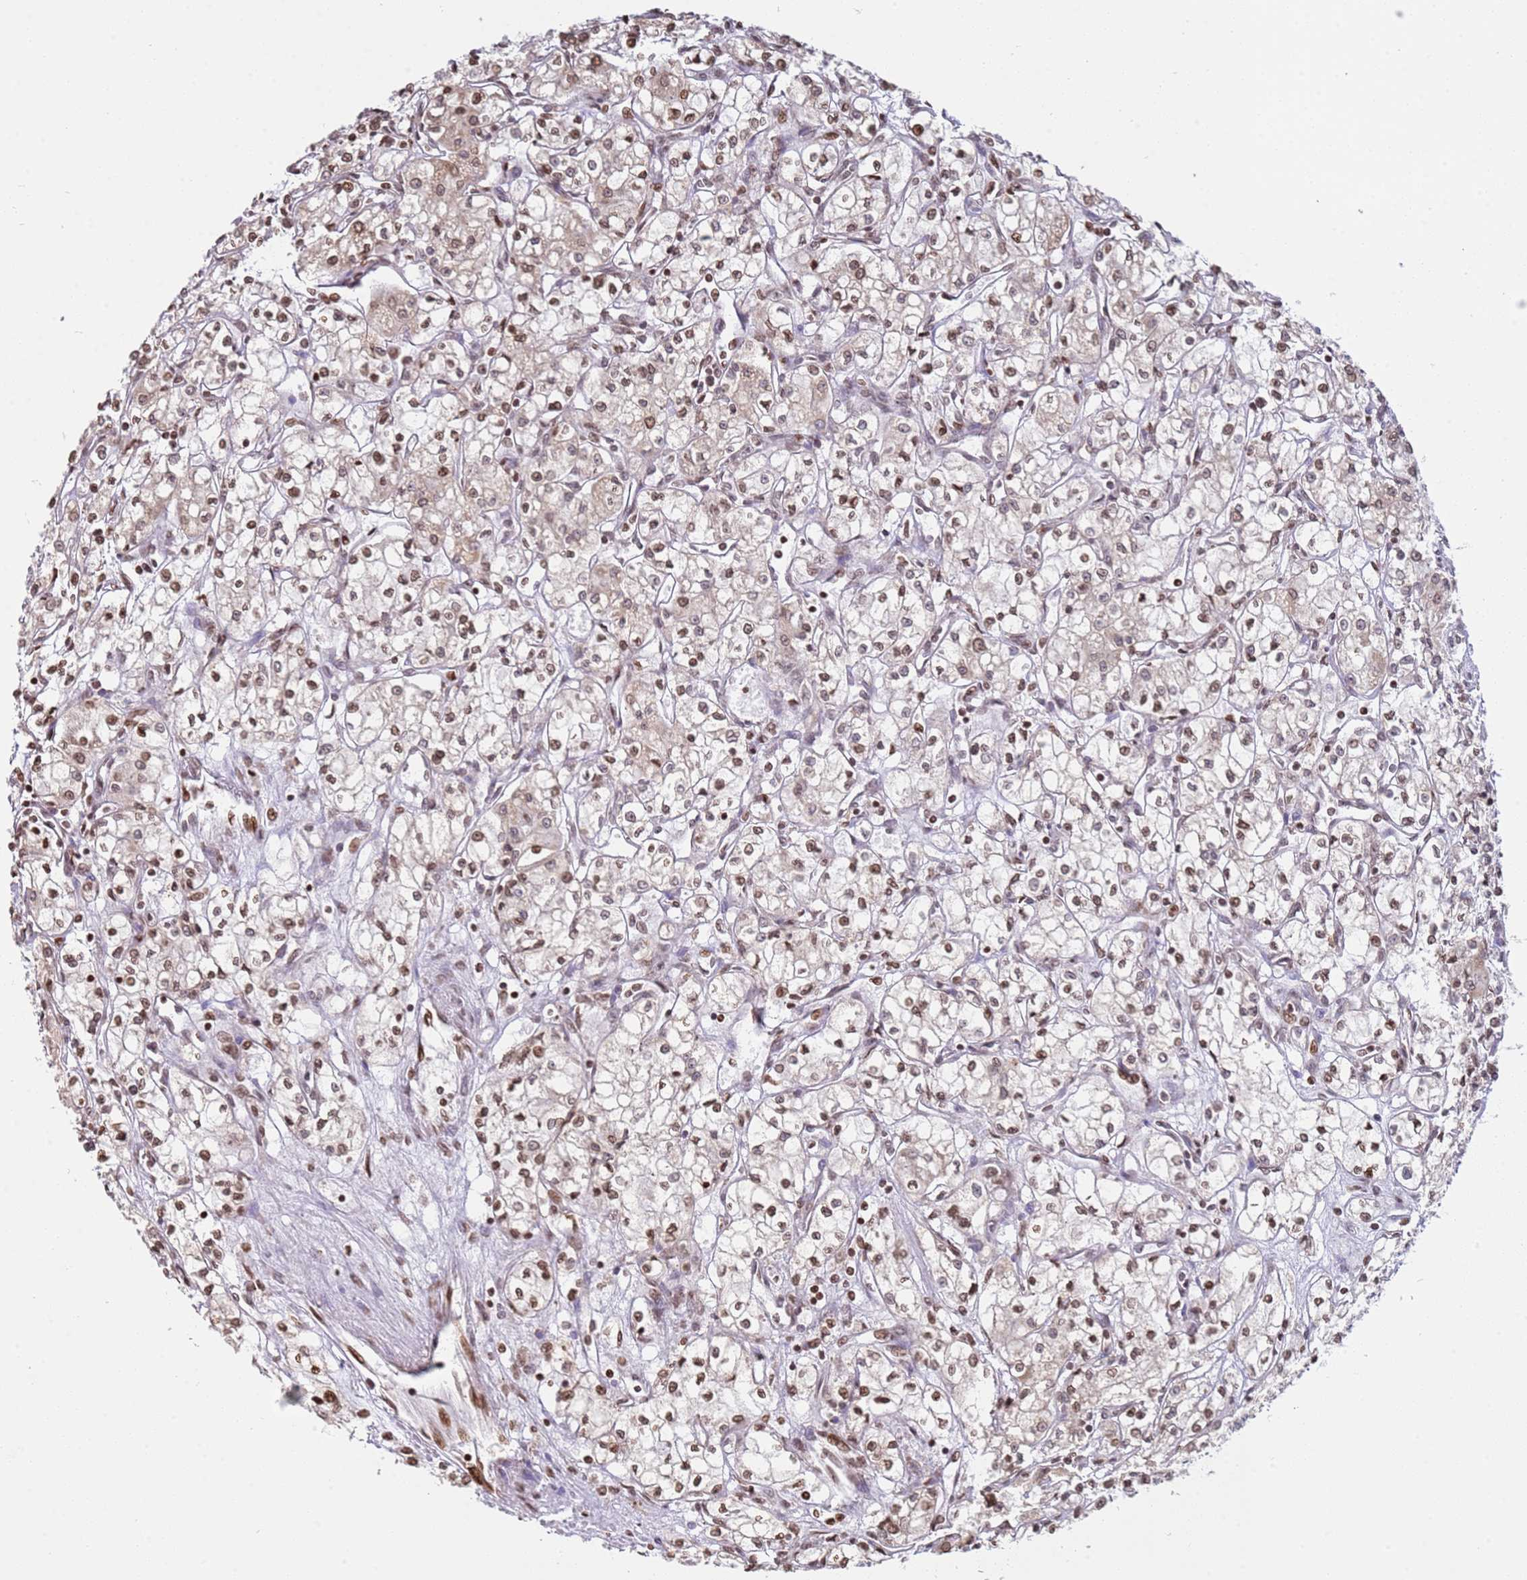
{"staining": {"intensity": "moderate", "quantity": ">75%", "location": "nuclear"}, "tissue": "renal cancer", "cell_type": "Tumor cells", "image_type": "cancer", "snomed": [{"axis": "morphology", "description": "Adenocarcinoma, NOS"}, {"axis": "topography", "description": "Kidney"}], "caption": "Immunohistochemistry histopathology image of human renal adenocarcinoma stained for a protein (brown), which demonstrates medium levels of moderate nuclear staining in approximately >75% of tumor cells.", "gene": "SCAF1", "patient": {"sex": "male", "age": 59}}